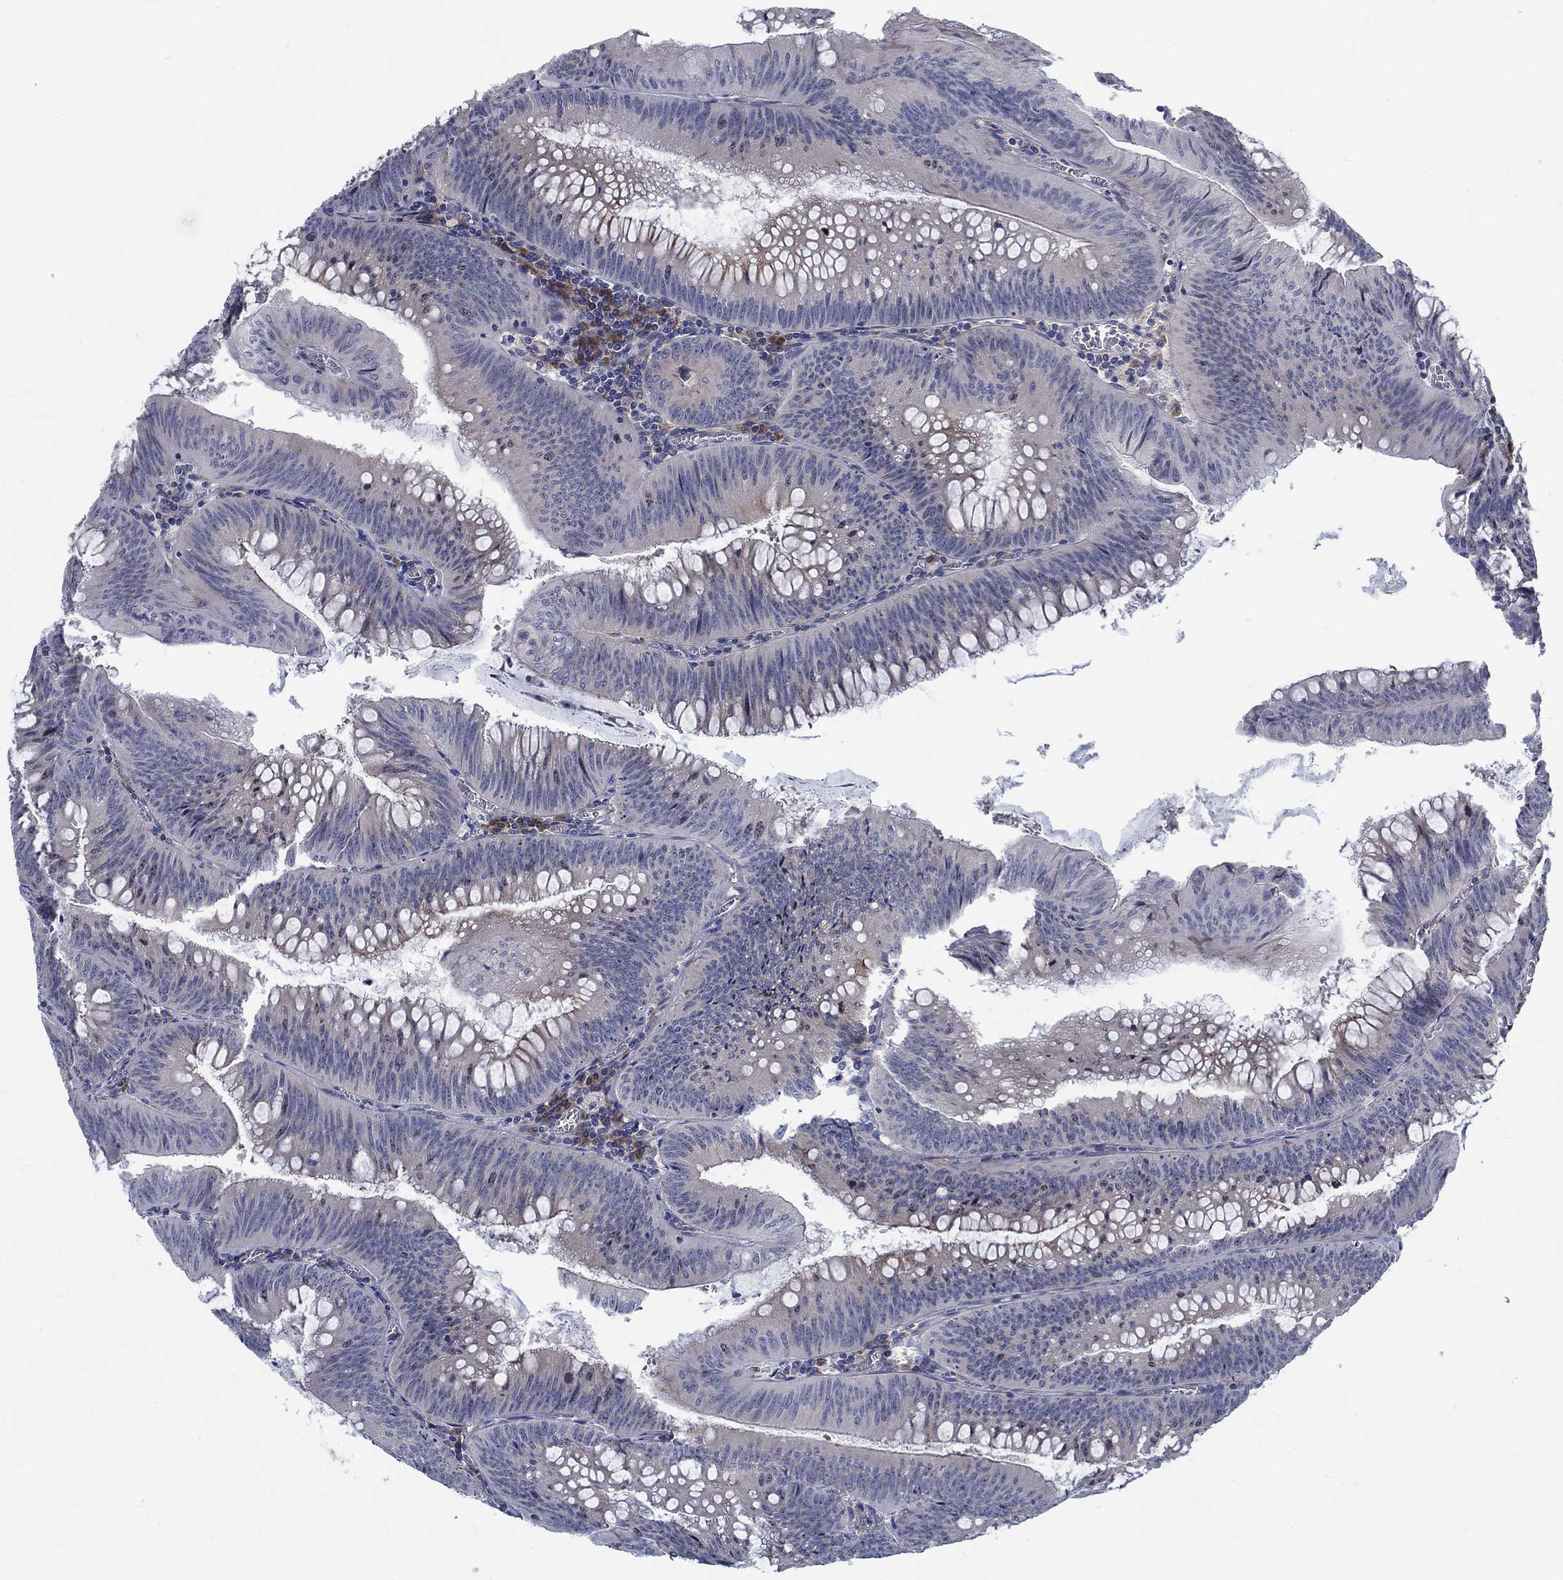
{"staining": {"intensity": "negative", "quantity": "none", "location": "none"}, "tissue": "colorectal cancer", "cell_type": "Tumor cells", "image_type": "cancer", "snomed": [{"axis": "morphology", "description": "Adenocarcinoma, NOS"}, {"axis": "topography", "description": "Rectum"}], "caption": "Protein analysis of colorectal cancer (adenocarcinoma) demonstrates no significant positivity in tumor cells.", "gene": "MMP24", "patient": {"sex": "female", "age": 72}}